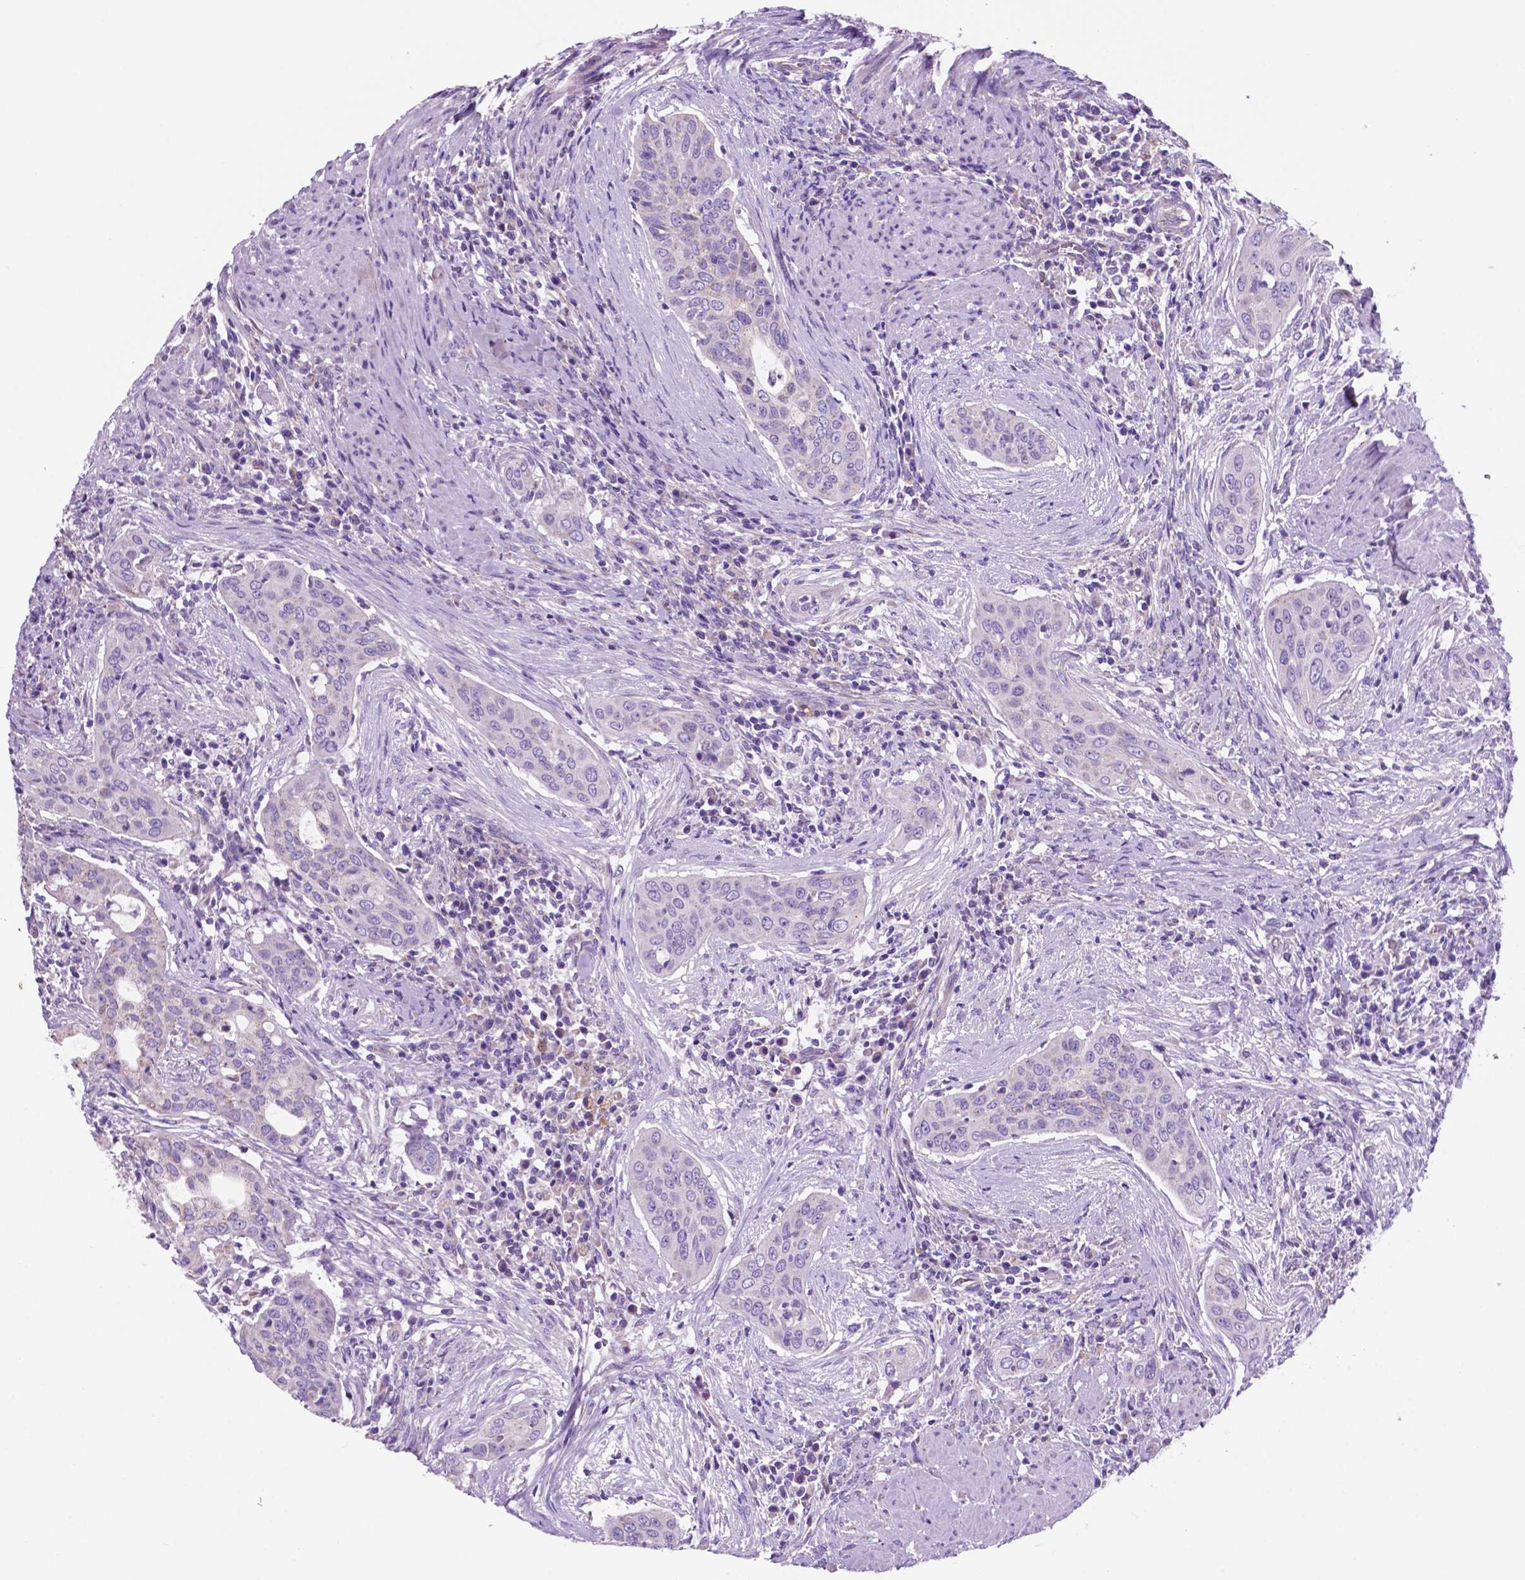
{"staining": {"intensity": "negative", "quantity": "none", "location": "none"}, "tissue": "urothelial cancer", "cell_type": "Tumor cells", "image_type": "cancer", "snomed": [{"axis": "morphology", "description": "Urothelial carcinoma, High grade"}, {"axis": "topography", "description": "Urinary bladder"}], "caption": "High magnification brightfield microscopy of urothelial cancer stained with DAB (3,3'-diaminobenzidine) (brown) and counterstained with hematoxylin (blue): tumor cells show no significant expression. (Stains: DAB IHC with hematoxylin counter stain, Microscopy: brightfield microscopy at high magnification).", "gene": "TMEM121B", "patient": {"sex": "male", "age": 82}}